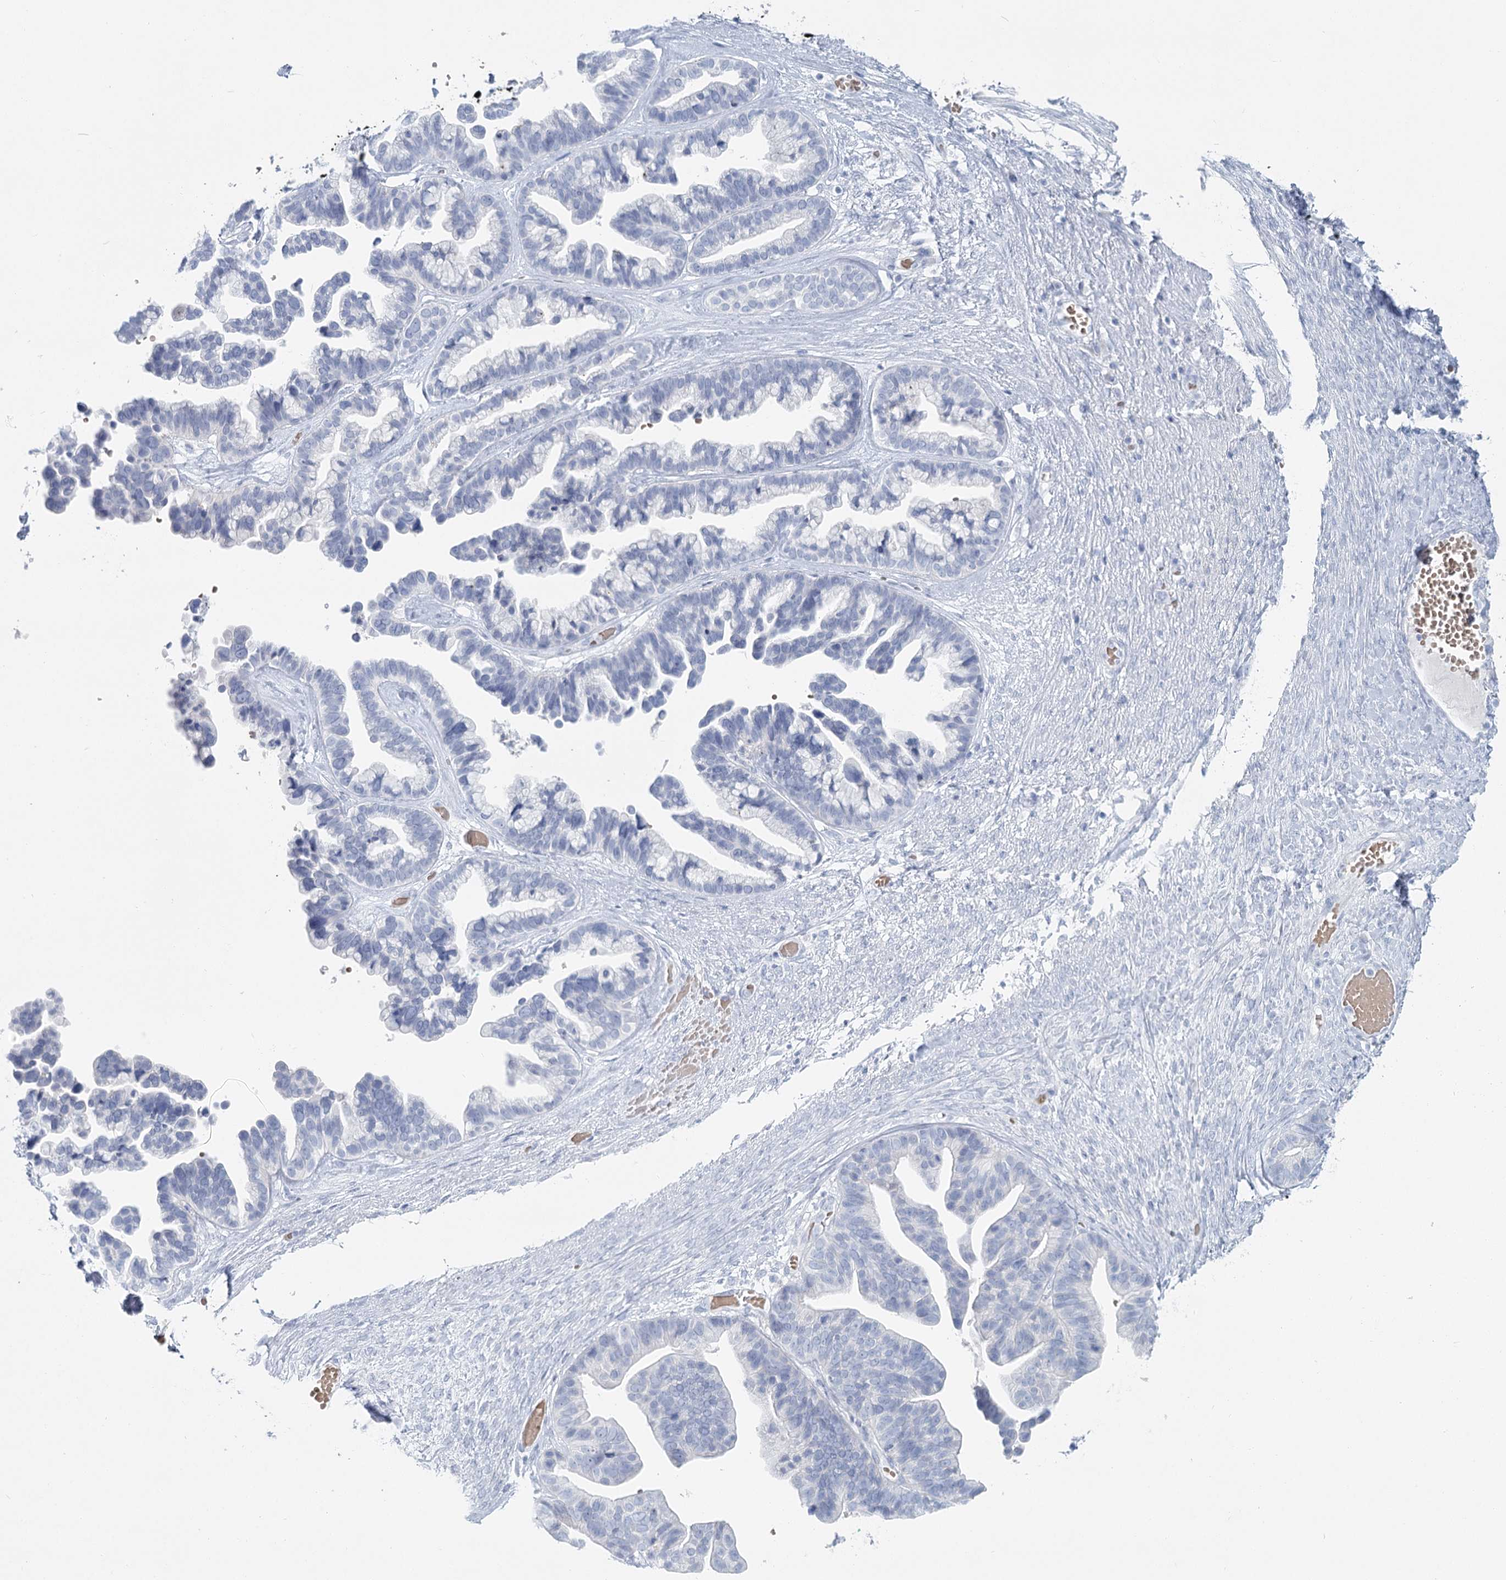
{"staining": {"intensity": "negative", "quantity": "none", "location": "none"}, "tissue": "ovarian cancer", "cell_type": "Tumor cells", "image_type": "cancer", "snomed": [{"axis": "morphology", "description": "Cystadenocarcinoma, serous, NOS"}, {"axis": "topography", "description": "Ovary"}], "caption": "Protein analysis of ovarian cancer (serous cystadenocarcinoma) displays no significant expression in tumor cells.", "gene": "IFIT5", "patient": {"sex": "female", "age": 56}}